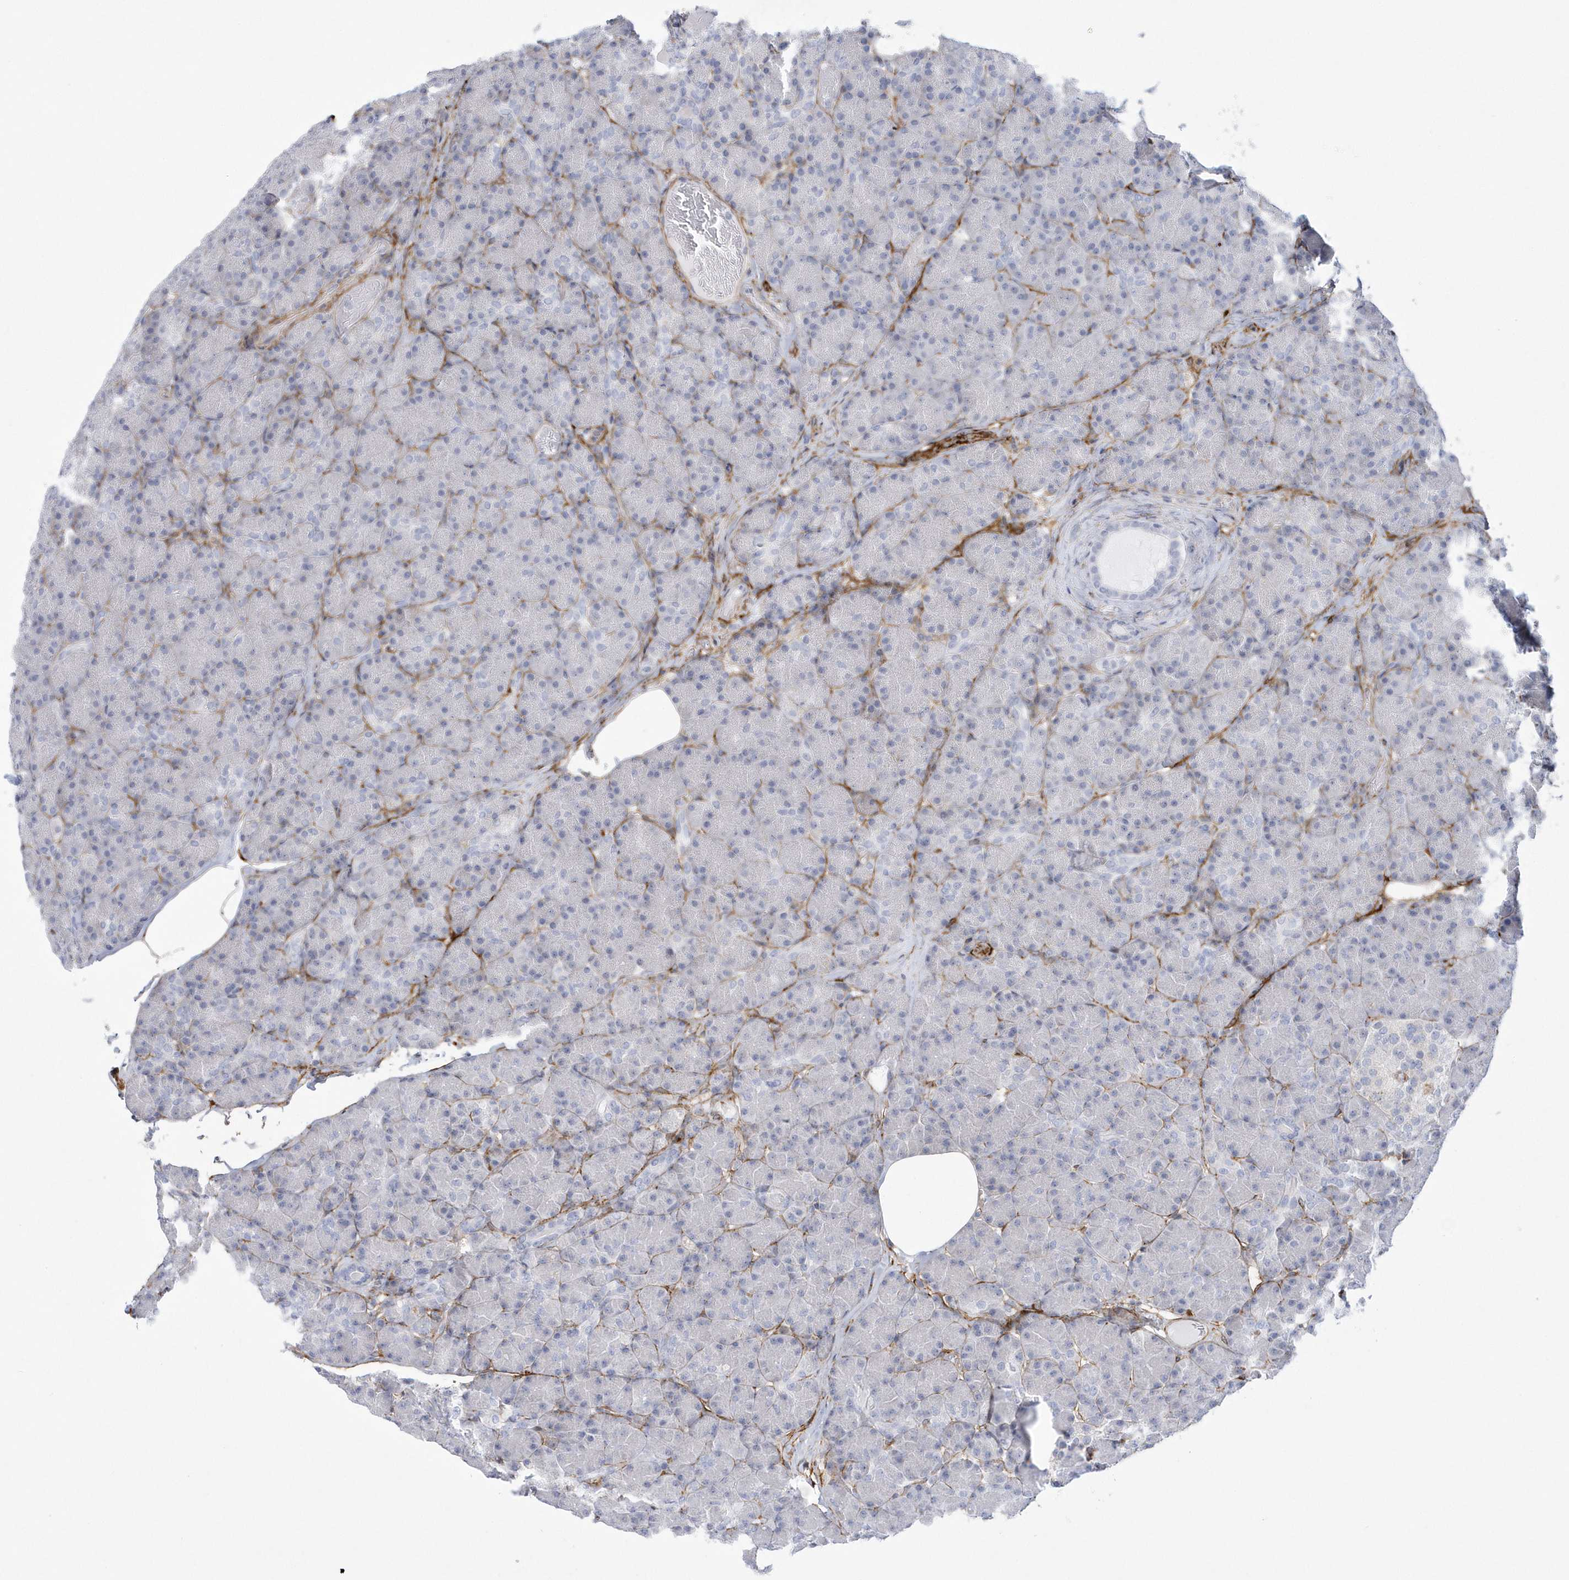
{"staining": {"intensity": "negative", "quantity": "none", "location": "none"}, "tissue": "pancreas", "cell_type": "Exocrine glandular cells", "image_type": "normal", "snomed": [{"axis": "morphology", "description": "Normal tissue, NOS"}, {"axis": "topography", "description": "Pancreas"}], "caption": "This is an immunohistochemistry (IHC) micrograph of benign pancreas. There is no expression in exocrine glandular cells.", "gene": "WDR27", "patient": {"sex": "female", "age": 43}}